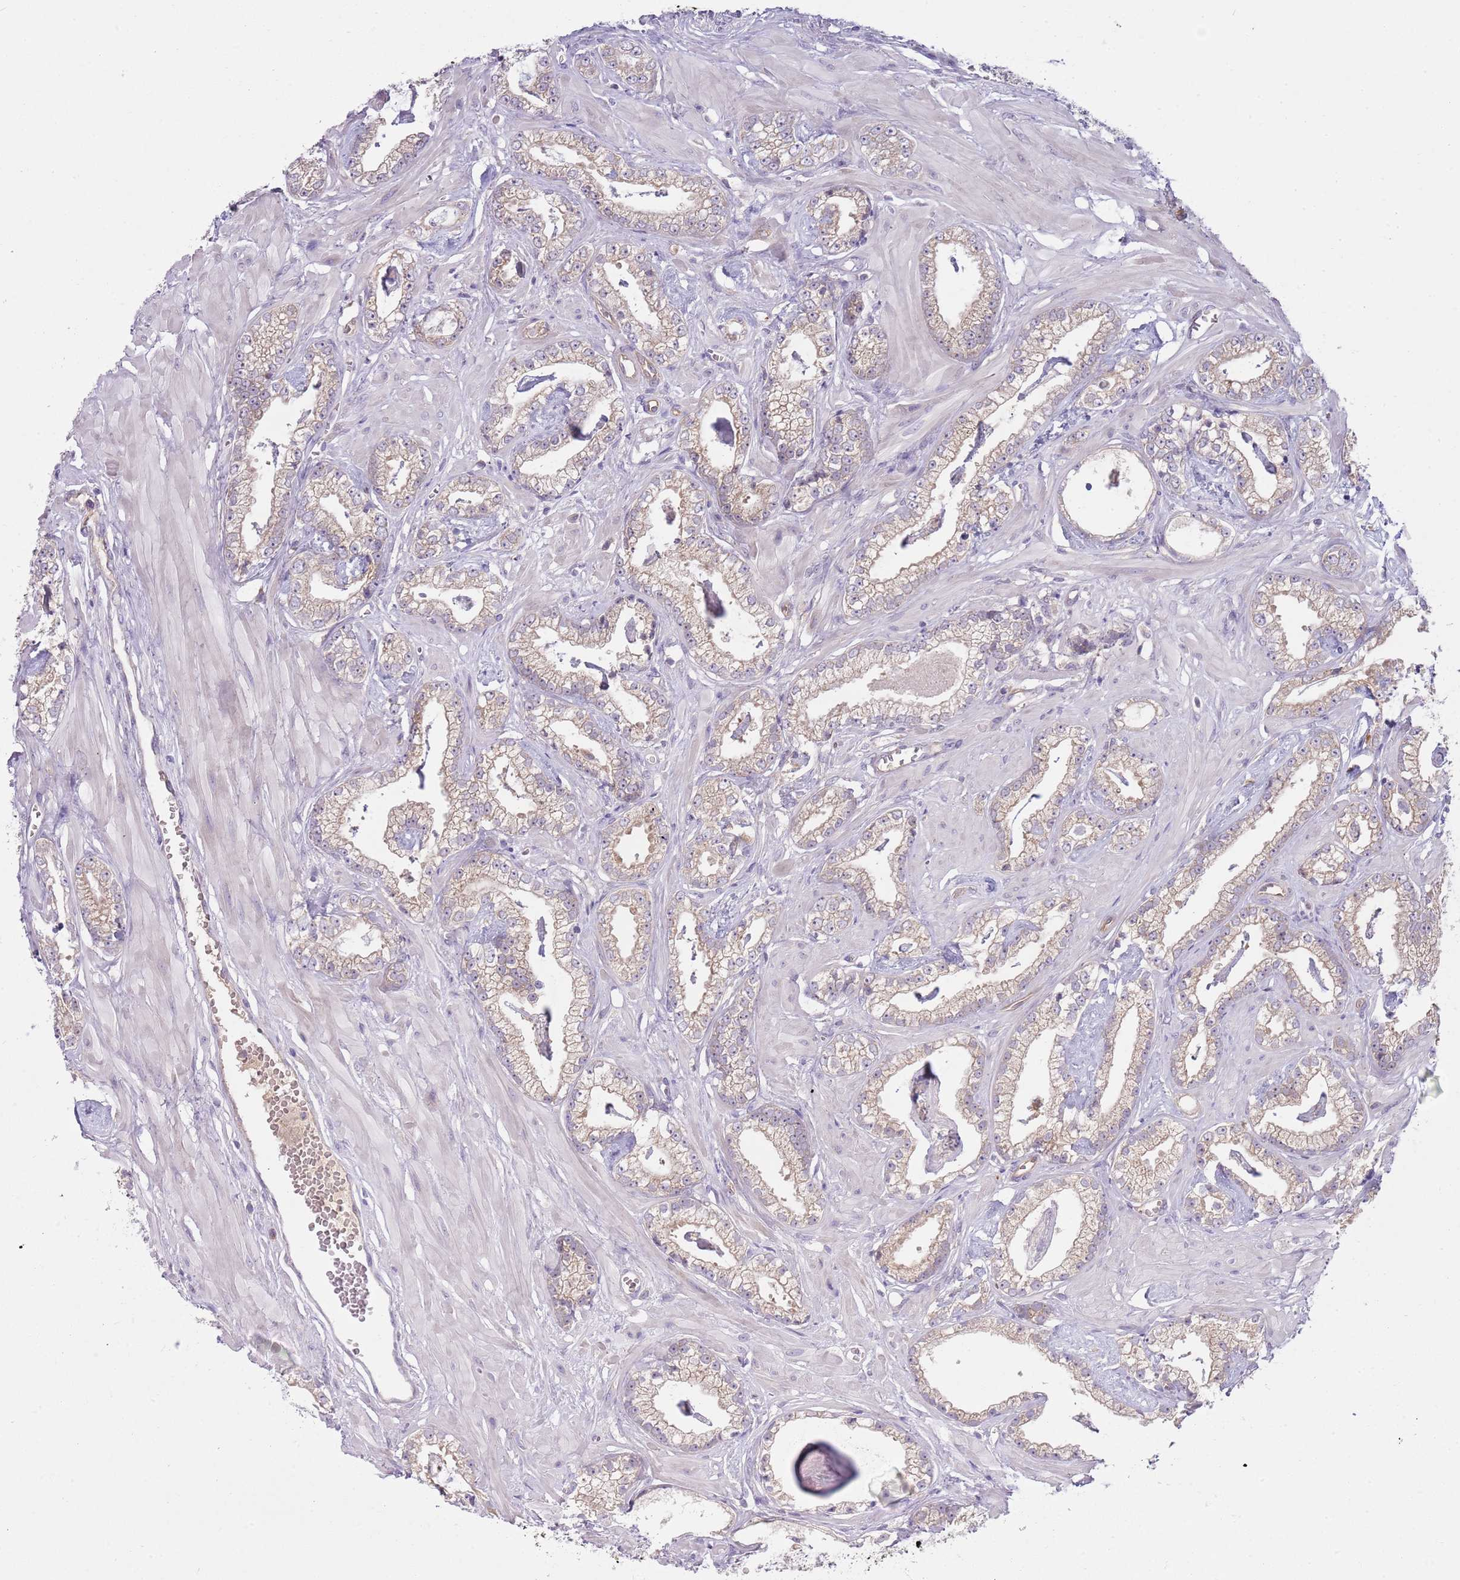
{"staining": {"intensity": "weak", "quantity": "25%-75%", "location": "cytoplasmic/membranous"}, "tissue": "prostate cancer", "cell_type": "Tumor cells", "image_type": "cancer", "snomed": [{"axis": "morphology", "description": "Adenocarcinoma, Low grade"}, {"axis": "topography", "description": "Prostate"}], "caption": "Approximately 25%-75% of tumor cells in prostate cancer (low-grade adenocarcinoma) exhibit weak cytoplasmic/membranous protein staining as visualized by brown immunohistochemical staining.", "gene": "SKOR2", "patient": {"sex": "male", "age": 60}}